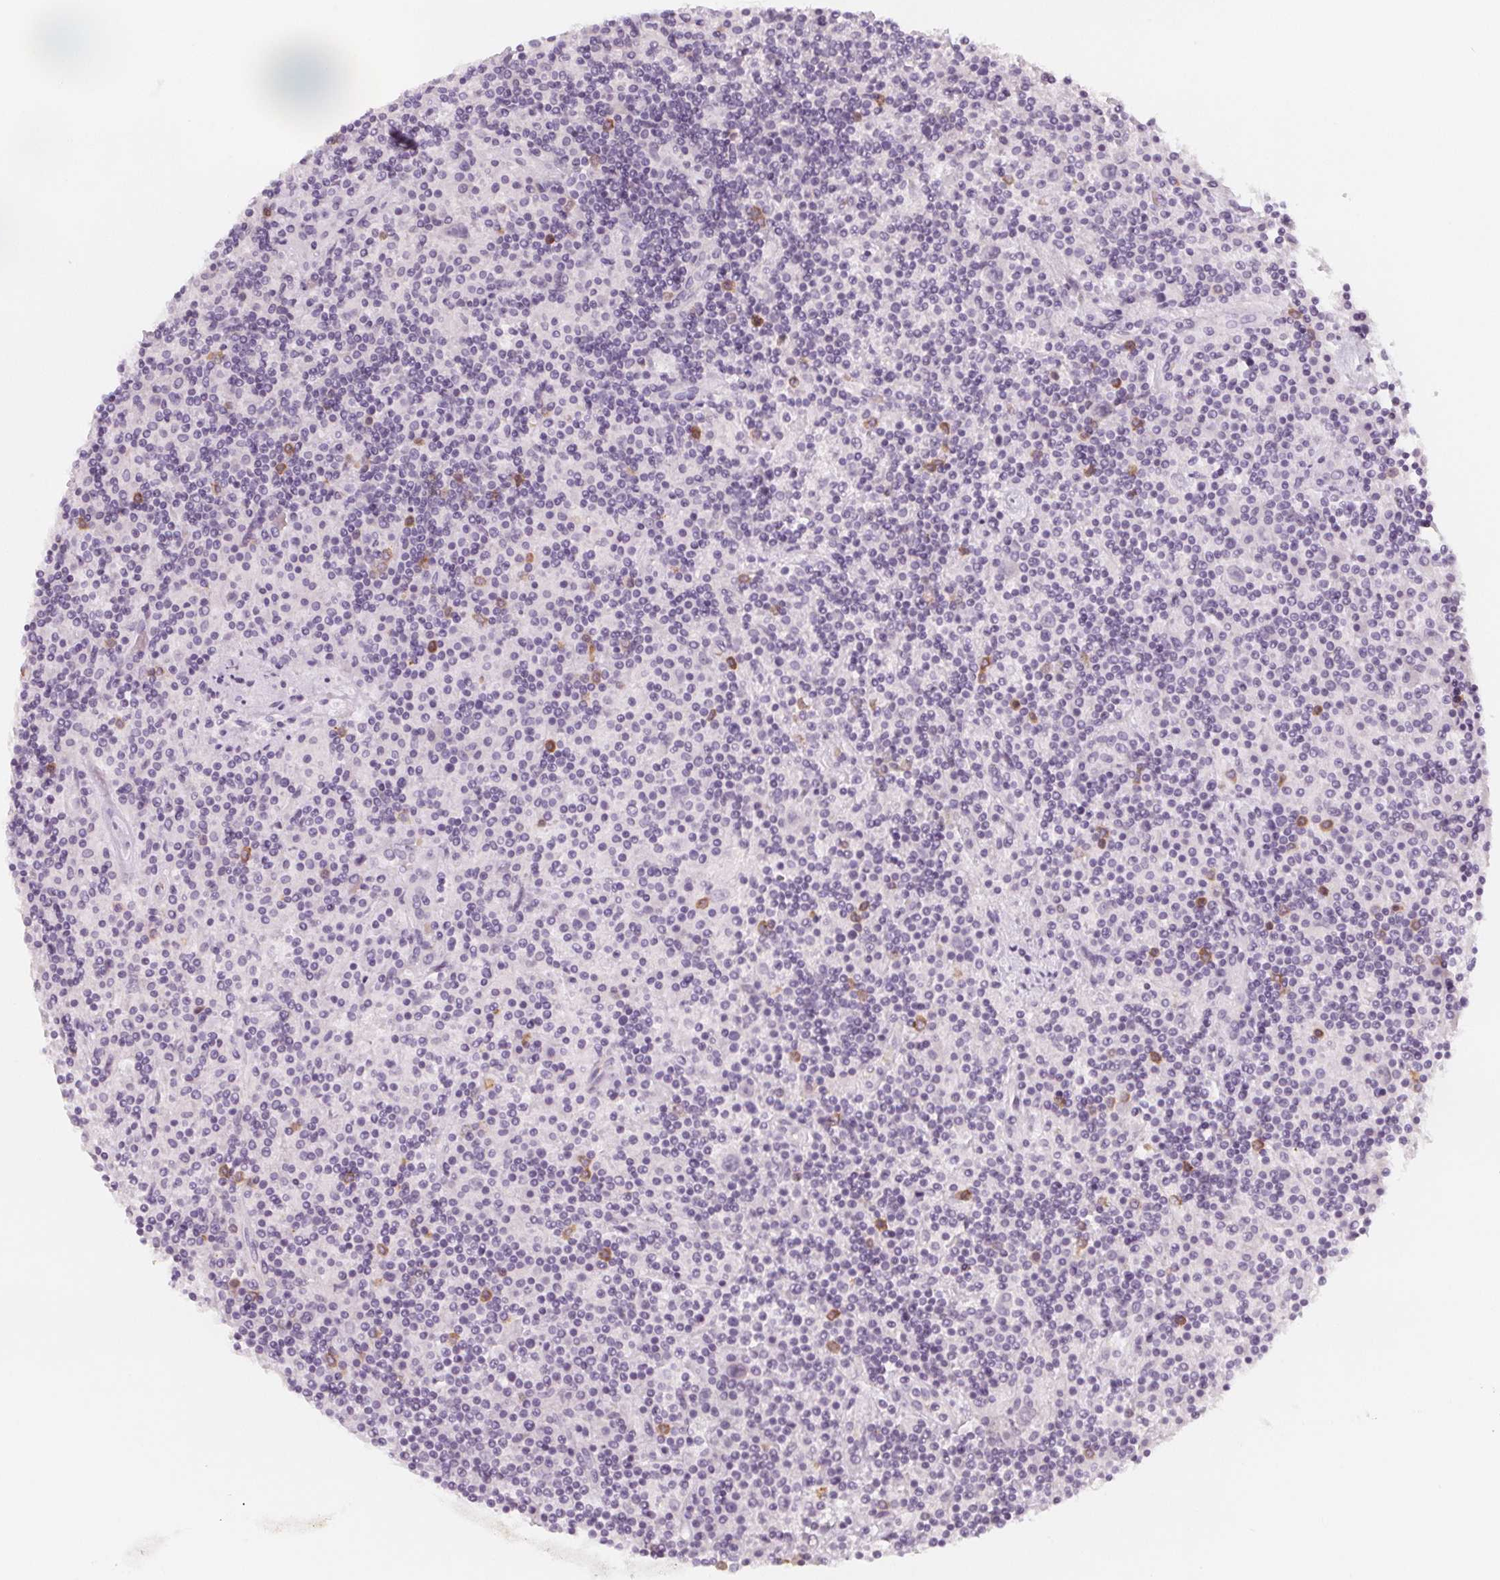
{"staining": {"intensity": "negative", "quantity": "none", "location": "none"}, "tissue": "lymphoma", "cell_type": "Tumor cells", "image_type": "cancer", "snomed": [{"axis": "morphology", "description": "Hodgkin's disease, NOS"}, {"axis": "topography", "description": "Lymph node"}], "caption": "Lymphoma was stained to show a protein in brown. There is no significant positivity in tumor cells.", "gene": "MAP1A", "patient": {"sex": "male", "age": 70}}